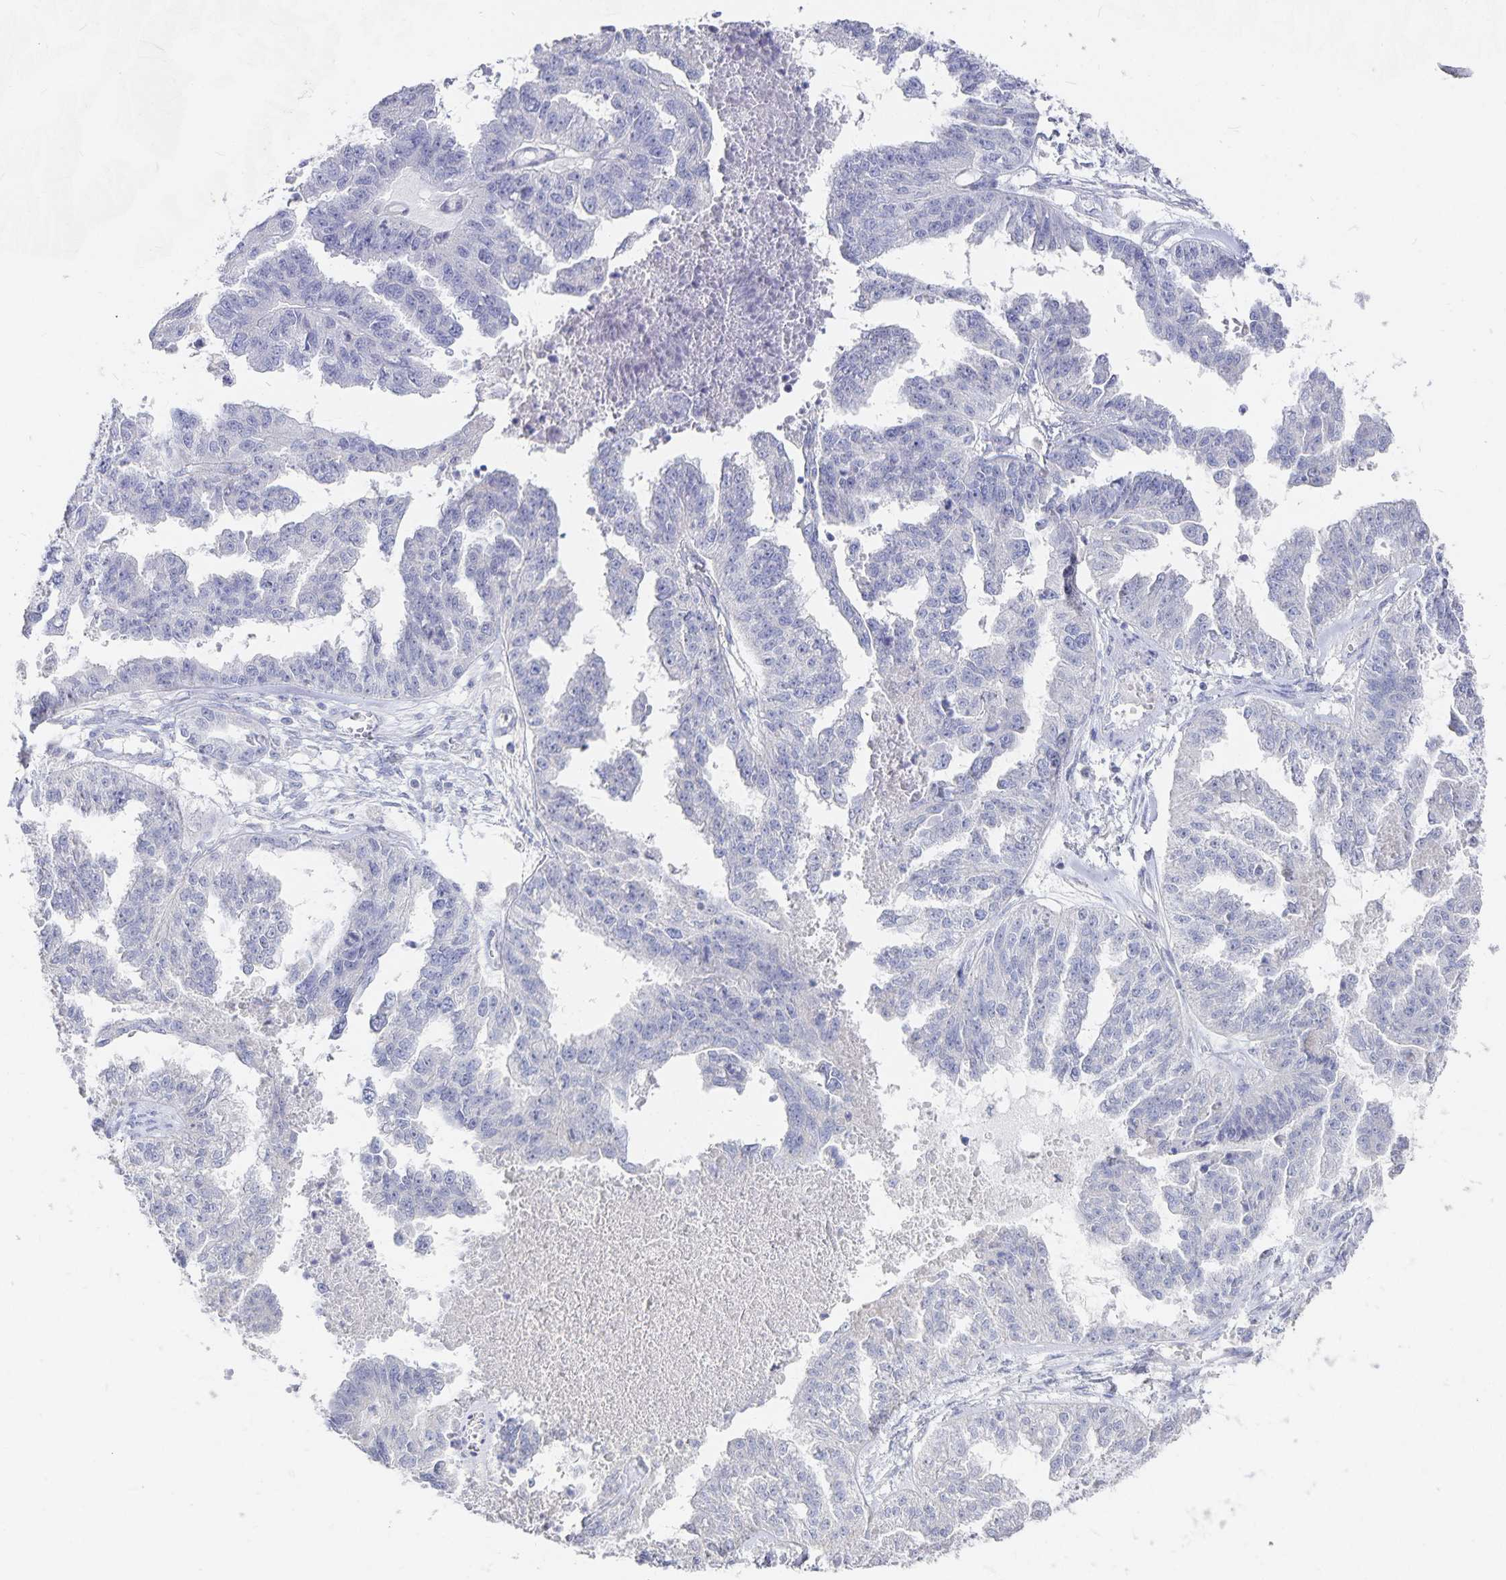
{"staining": {"intensity": "negative", "quantity": "none", "location": "none"}, "tissue": "ovarian cancer", "cell_type": "Tumor cells", "image_type": "cancer", "snomed": [{"axis": "morphology", "description": "Cystadenocarcinoma, serous, NOS"}, {"axis": "topography", "description": "Ovary"}], "caption": "High magnification brightfield microscopy of ovarian cancer stained with DAB (3,3'-diaminobenzidine) (brown) and counterstained with hematoxylin (blue): tumor cells show no significant positivity.", "gene": "DNAH9", "patient": {"sex": "female", "age": 58}}